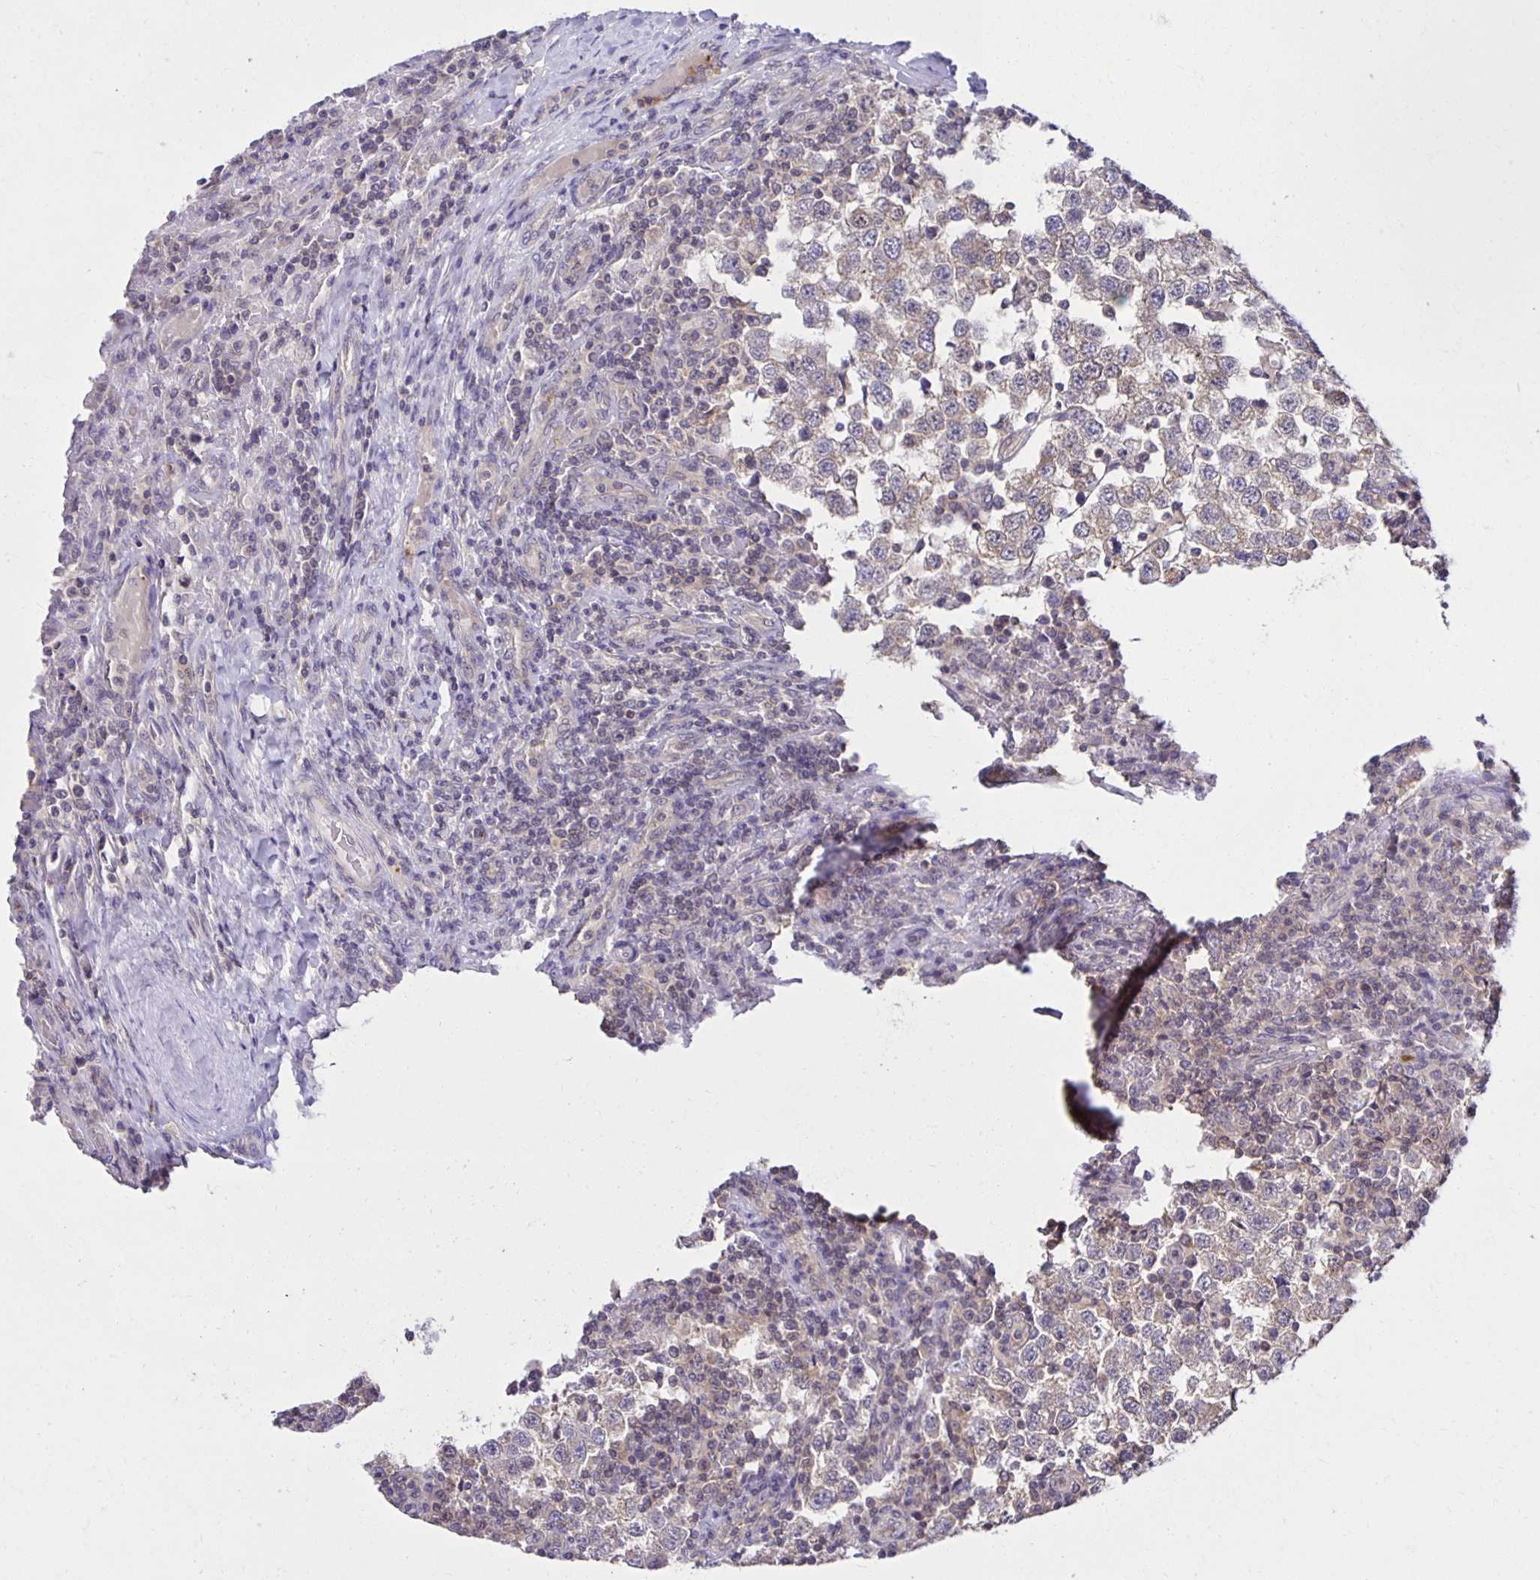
{"staining": {"intensity": "weak", "quantity": "25%-75%", "location": "cytoplasmic/membranous"}, "tissue": "testis cancer", "cell_type": "Tumor cells", "image_type": "cancer", "snomed": [{"axis": "morphology", "description": "Seminoma, NOS"}, {"axis": "topography", "description": "Testis"}], "caption": "Seminoma (testis) stained with DAB immunohistochemistry exhibits low levels of weak cytoplasmic/membranous positivity in about 25%-75% of tumor cells.", "gene": "MIEN1", "patient": {"sex": "male", "age": 34}}